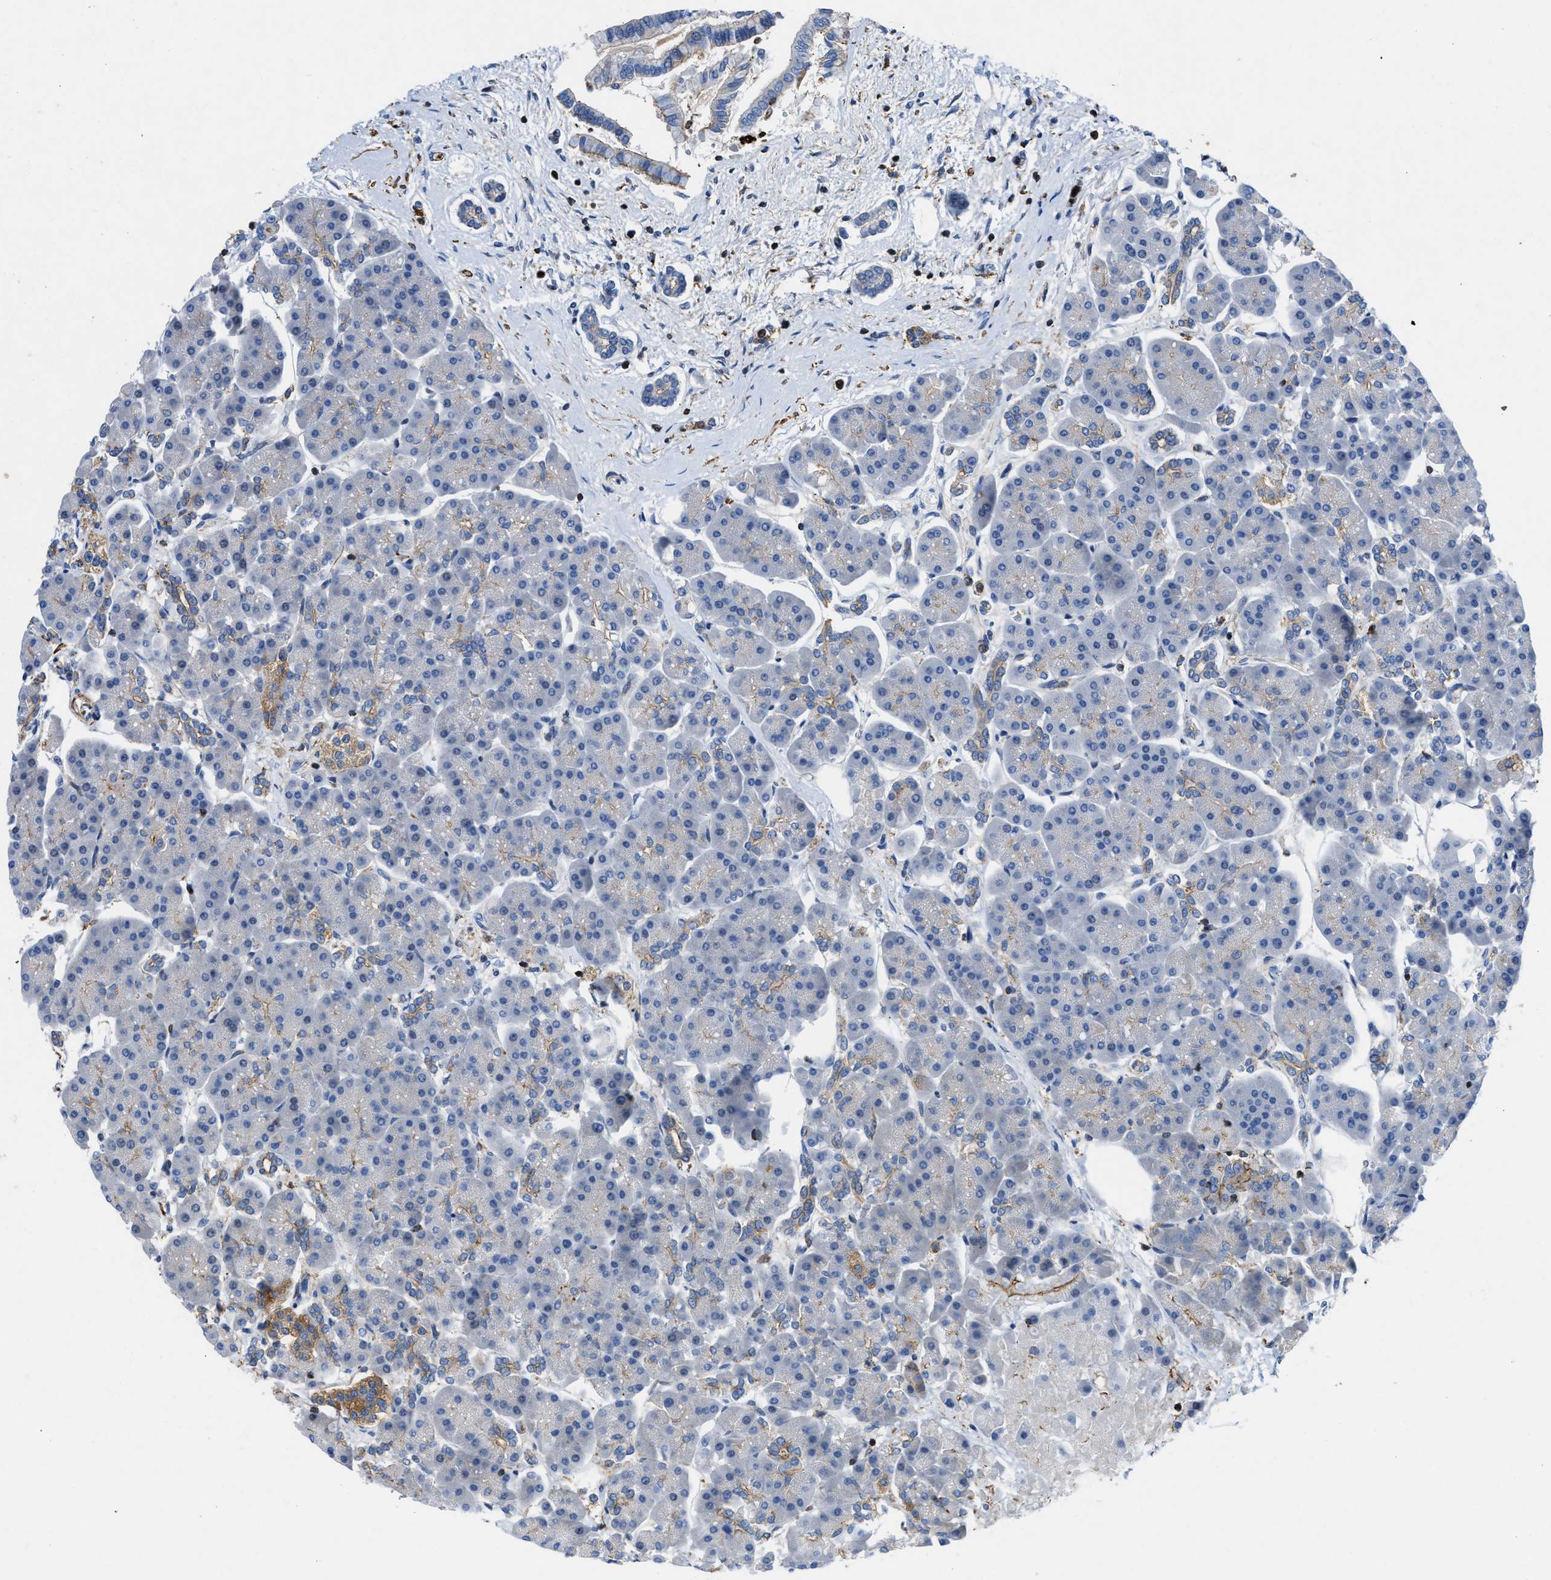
{"staining": {"intensity": "moderate", "quantity": "<25%", "location": "cytoplasmic/membranous"}, "tissue": "pancreas", "cell_type": "Exocrine glandular cells", "image_type": "normal", "snomed": [{"axis": "morphology", "description": "Normal tissue, NOS"}, {"axis": "topography", "description": "Pancreas"}], "caption": "Immunohistochemical staining of benign human pancreas exhibits <25% levels of moderate cytoplasmic/membranous protein staining in about <25% of exocrine glandular cells. Using DAB (3,3'-diaminobenzidine) (brown) and hematoxylin (blue) stains, captured at high magnification using brightfield microscopy.", "gene": "ATP6V0D1", "patient": {"sex": "female", "age": 70}}